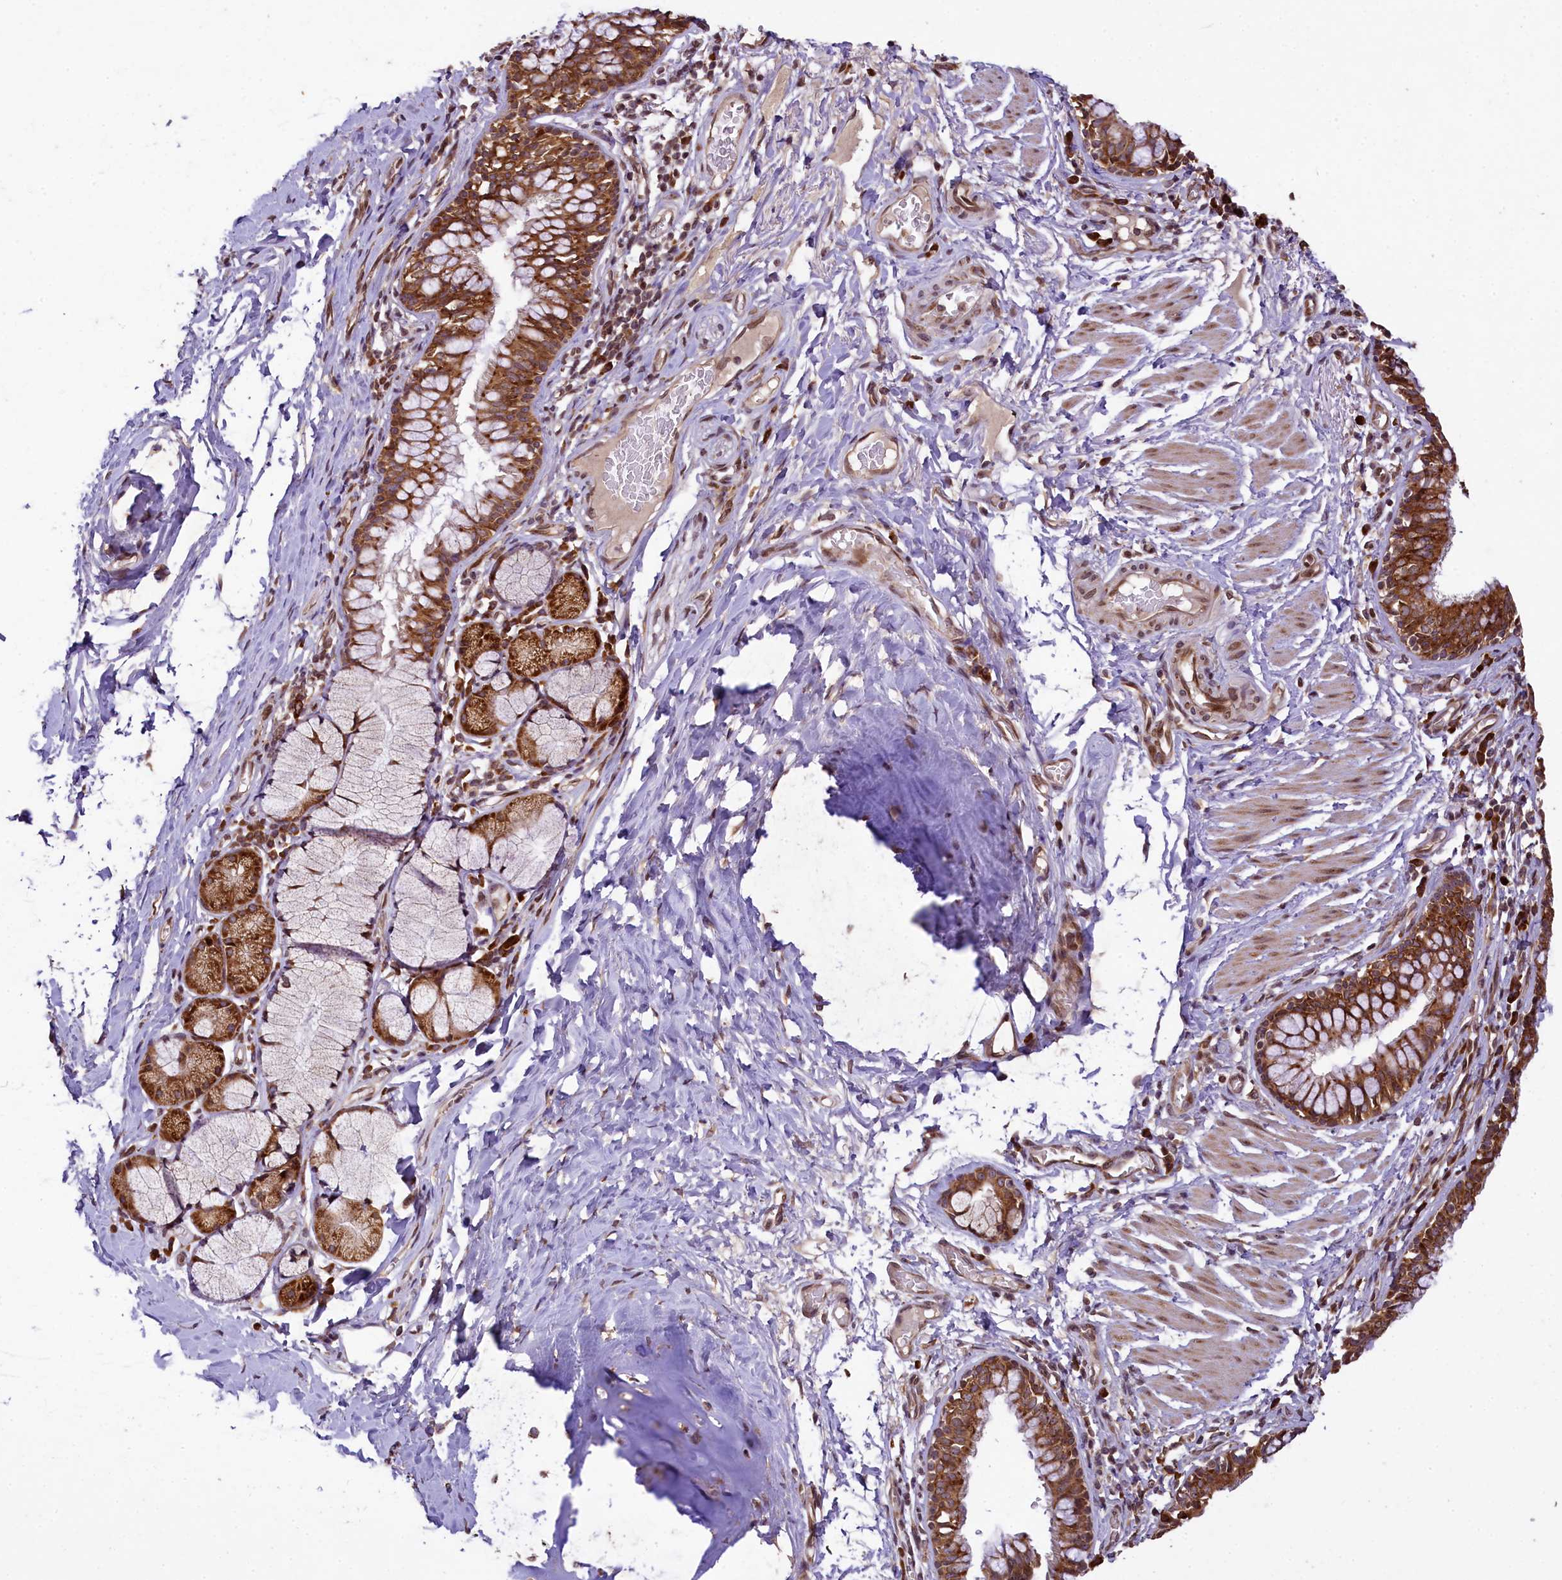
{"staining": {"intensity": "moderate", "quantity": ">75%", "location": "cytoplasmic/membranous"}, "tissue": "bronchus", "cell_type": "Respiratory epithelial cells", "image_type": "normal", "snomed": [{"axis": "morphology", "description": "Normal tissue, NOS"}, {"axis": "topography", "description": "Cartilage tissue"}, {"axis": "topography", "description": "Bronchus"}], "caption": "The photomicrograph demonstrates staining of normal bronchus, revealing moderate cytoplasmic/membranous protein expression (brown color) within respiratory epithelial cells.", "gene": "LARP4", "patient": {"sex": "female", "age": 36}}